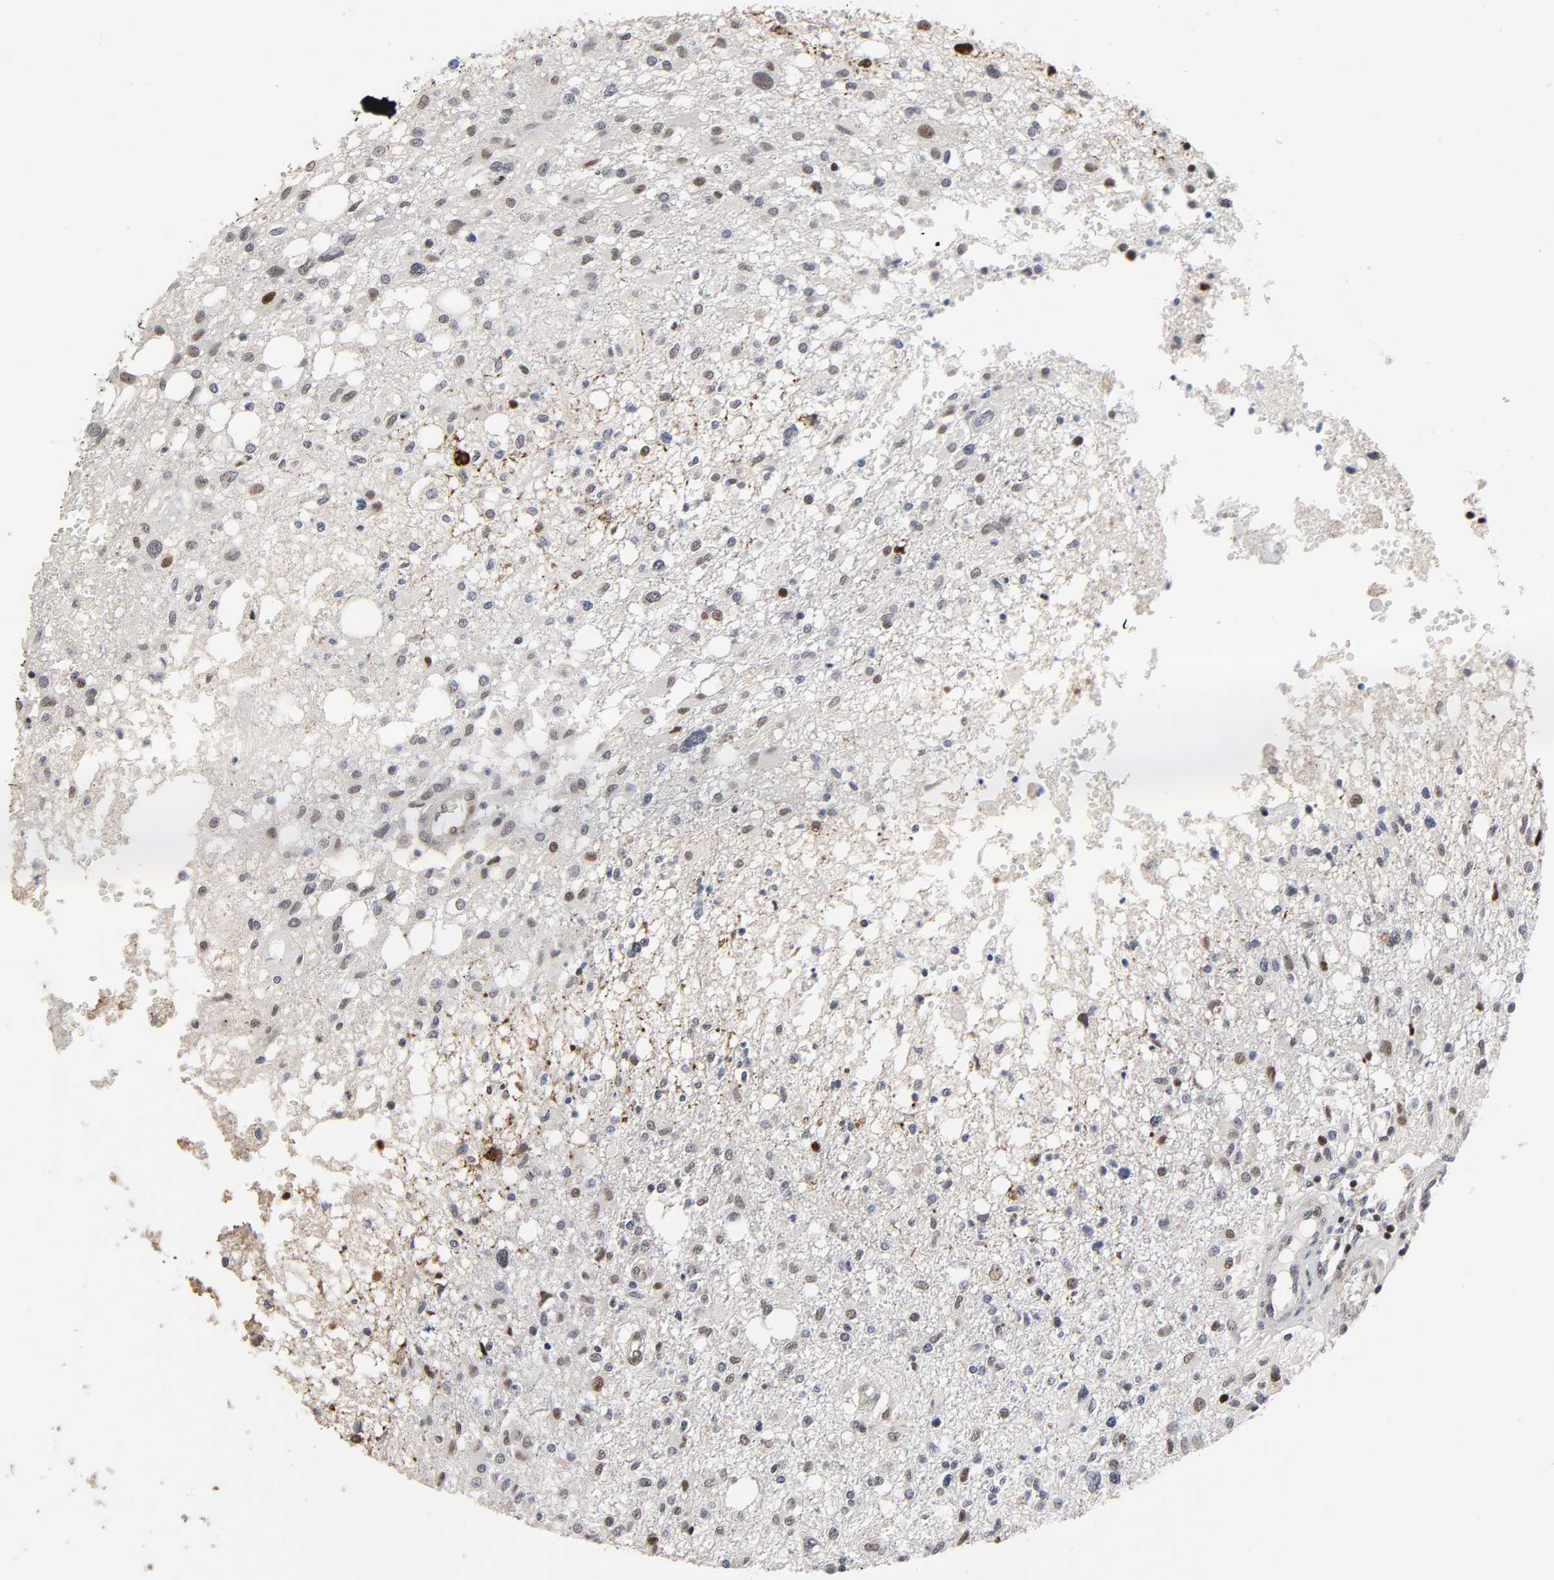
{"staining": {"intensity": "weak", "quantity": "<25%", "location": "nuclear"}, "tissue": "glioma", "cell_type": "Tumor cells", "image_type": "cancer", "snomed": [{"axis": "morphology", "description": "Glioma, malignant, High grade"}, {"axis": "topography", "description": "Cerebral cortex"}], "caption": "This micrograph is of glioma stained with immunohistochemistry to label a protein in brown with the nuclei are counter-stained blue. There is no positivity in tumor cells.", "gene": "STK38", "patient": {"sex": "male", "age": 76}}